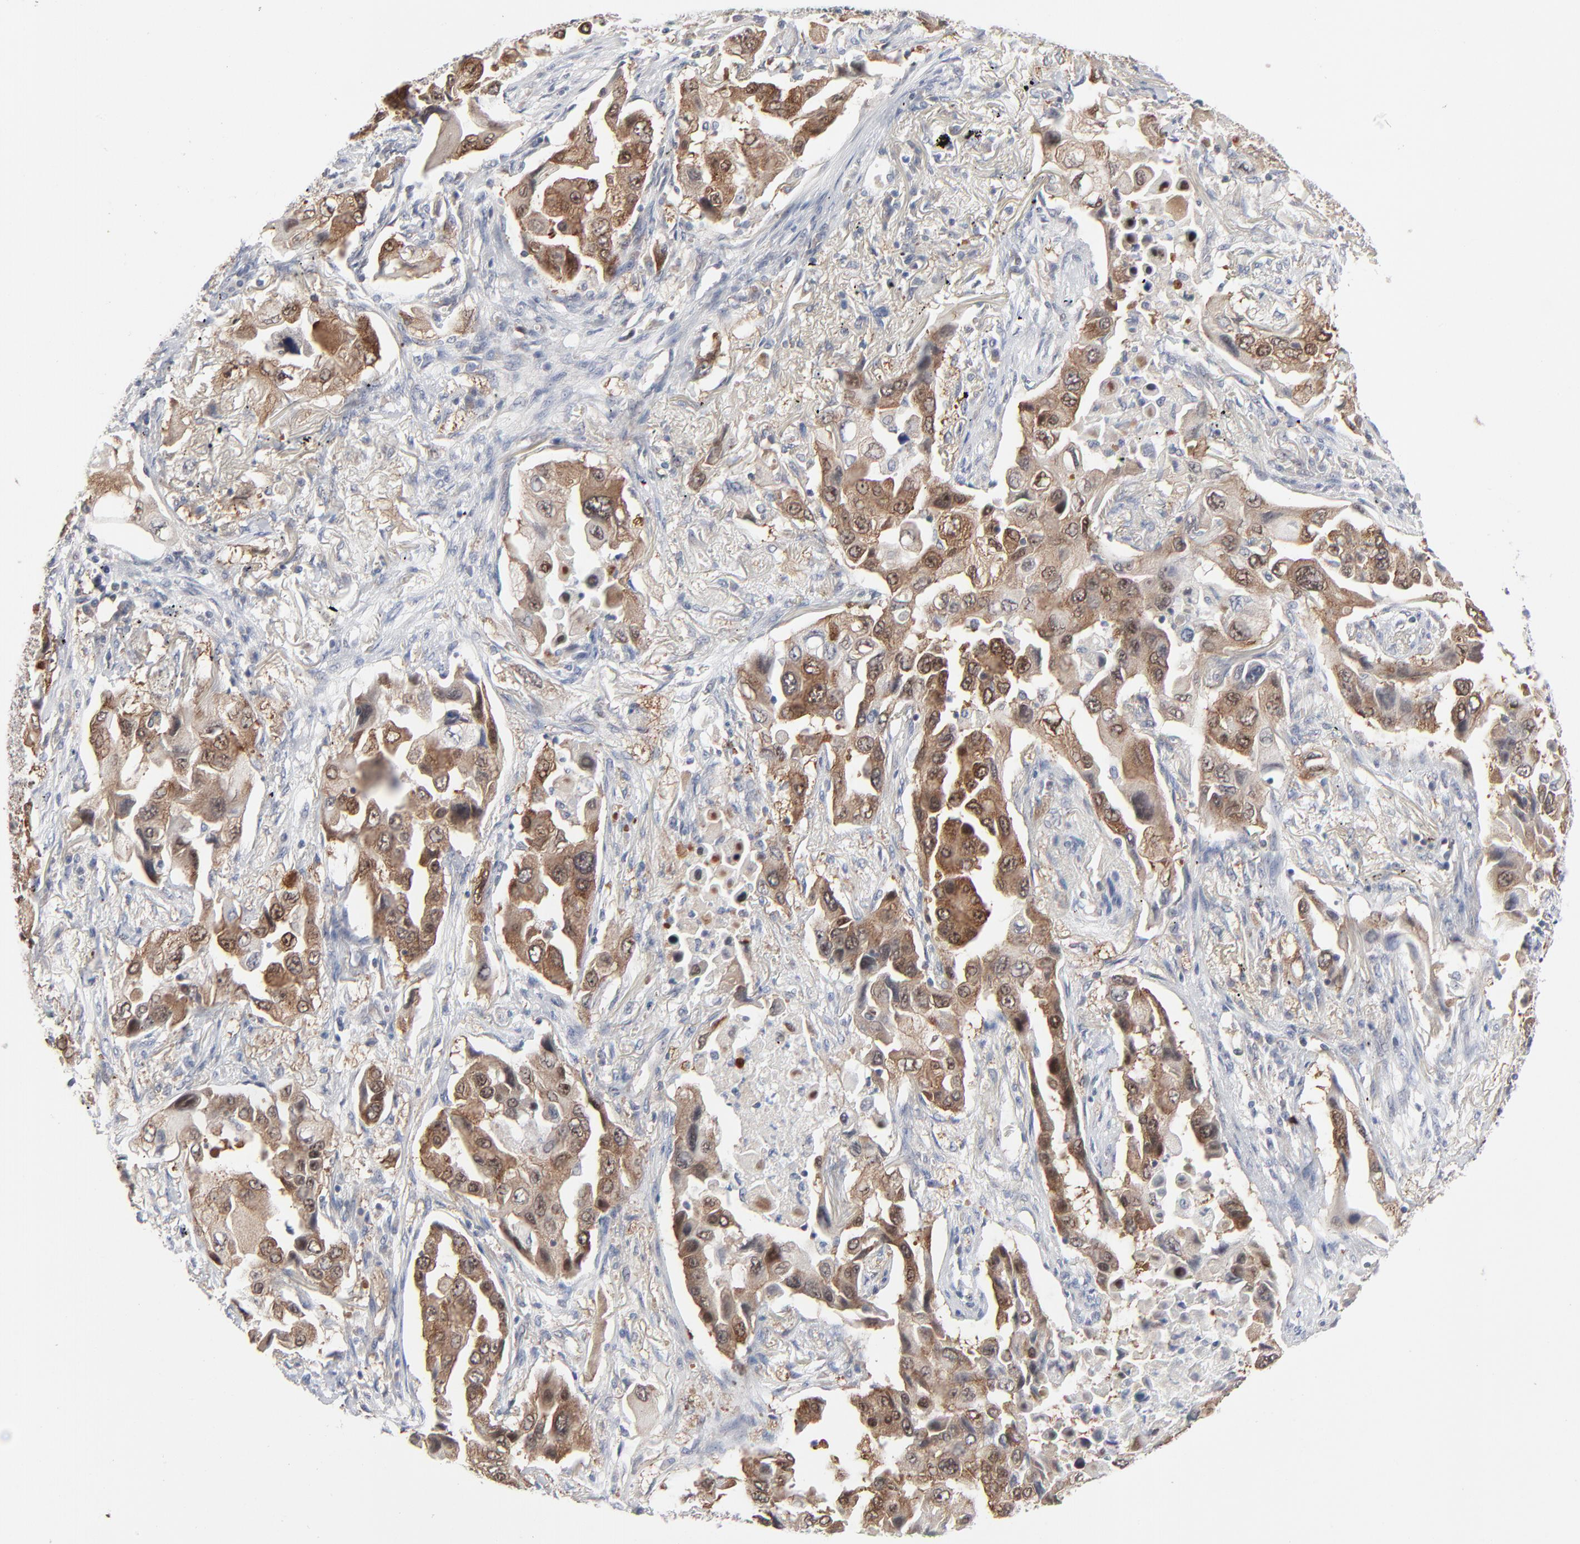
{"staining": {"intensity": "weak", "quantity": ">75%", "location": "cytoplasmic/membranous"}, "tissue": "lung cancer", "cell_type": "Tumor cells", "image_type": "cancer", "snomed": [{"axis": "morphology", "description": "Adenocarcinoma, NOS"}, {"axis": "topography", "description": "Lung"}], "caption": "Lung cancer tissue displays weak cytoplasmic/membranous expression in approximately >75% of tumor cells", "gene": "RPS6KB1", "patient": {"sex": "female", "age": 65}}